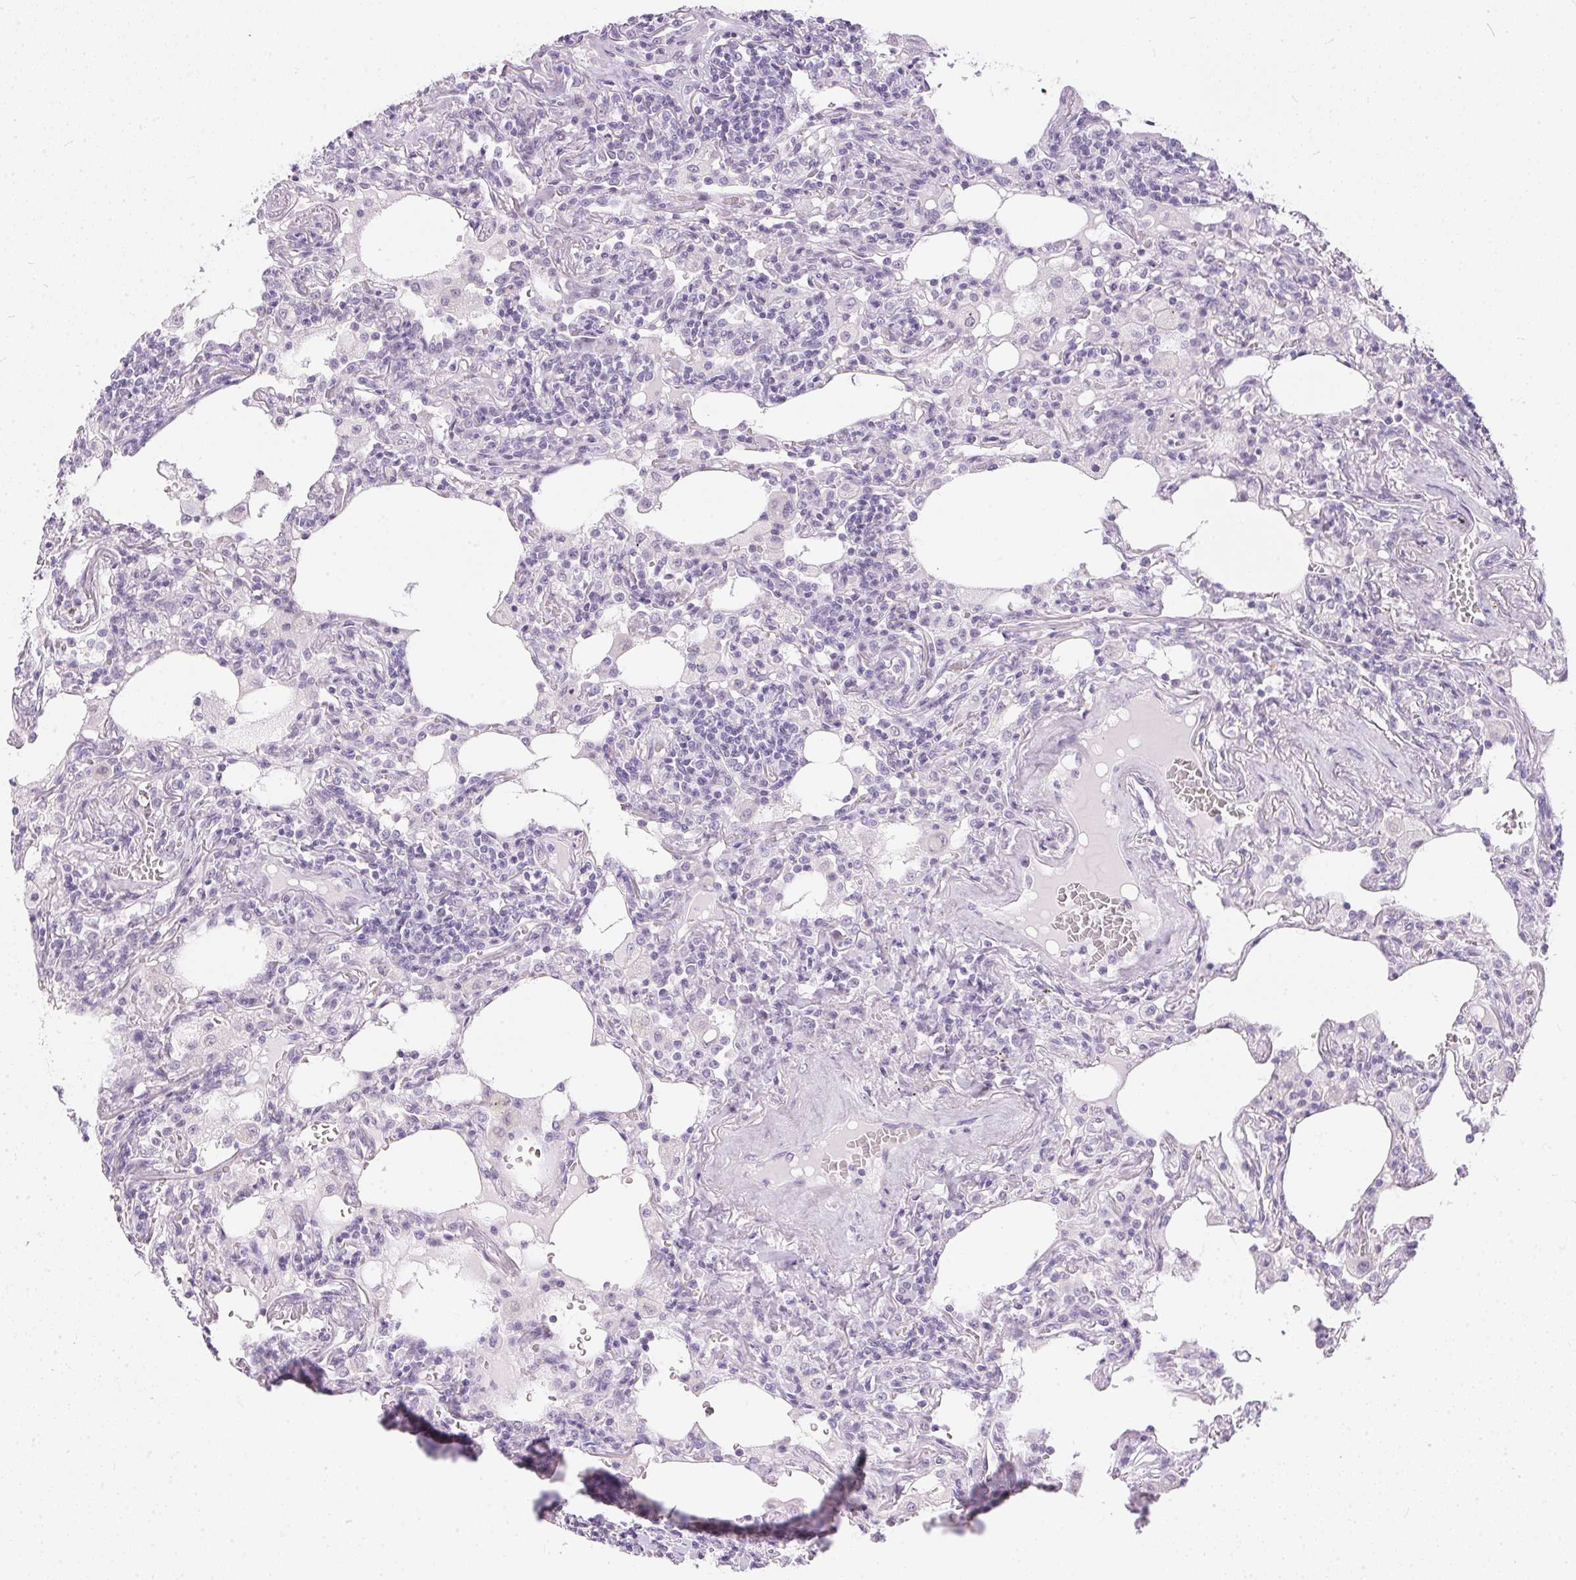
{"staining": {"intensity": "negative", "quantity": "none", "location": "none"}, "tissue": "lymphoma", "cell_type": "Tumor cells", "image_type": "cancer", "snomed": [{"axis": "morphology", "description": "Malignant lymphoma, non-Hodgkin's type, Low grade"}, {"axis": "topography", "description": "Lung"}], "caption": "DAB (3,3'-diaminobenzidine) immunohistochemical staining of low-grade malignant lymphoma, non-Hodgkin's type exhibits no significant positivity in tumor cells.", "gene": "GBP6", "patient": {"sex": "female", "age": 71}}